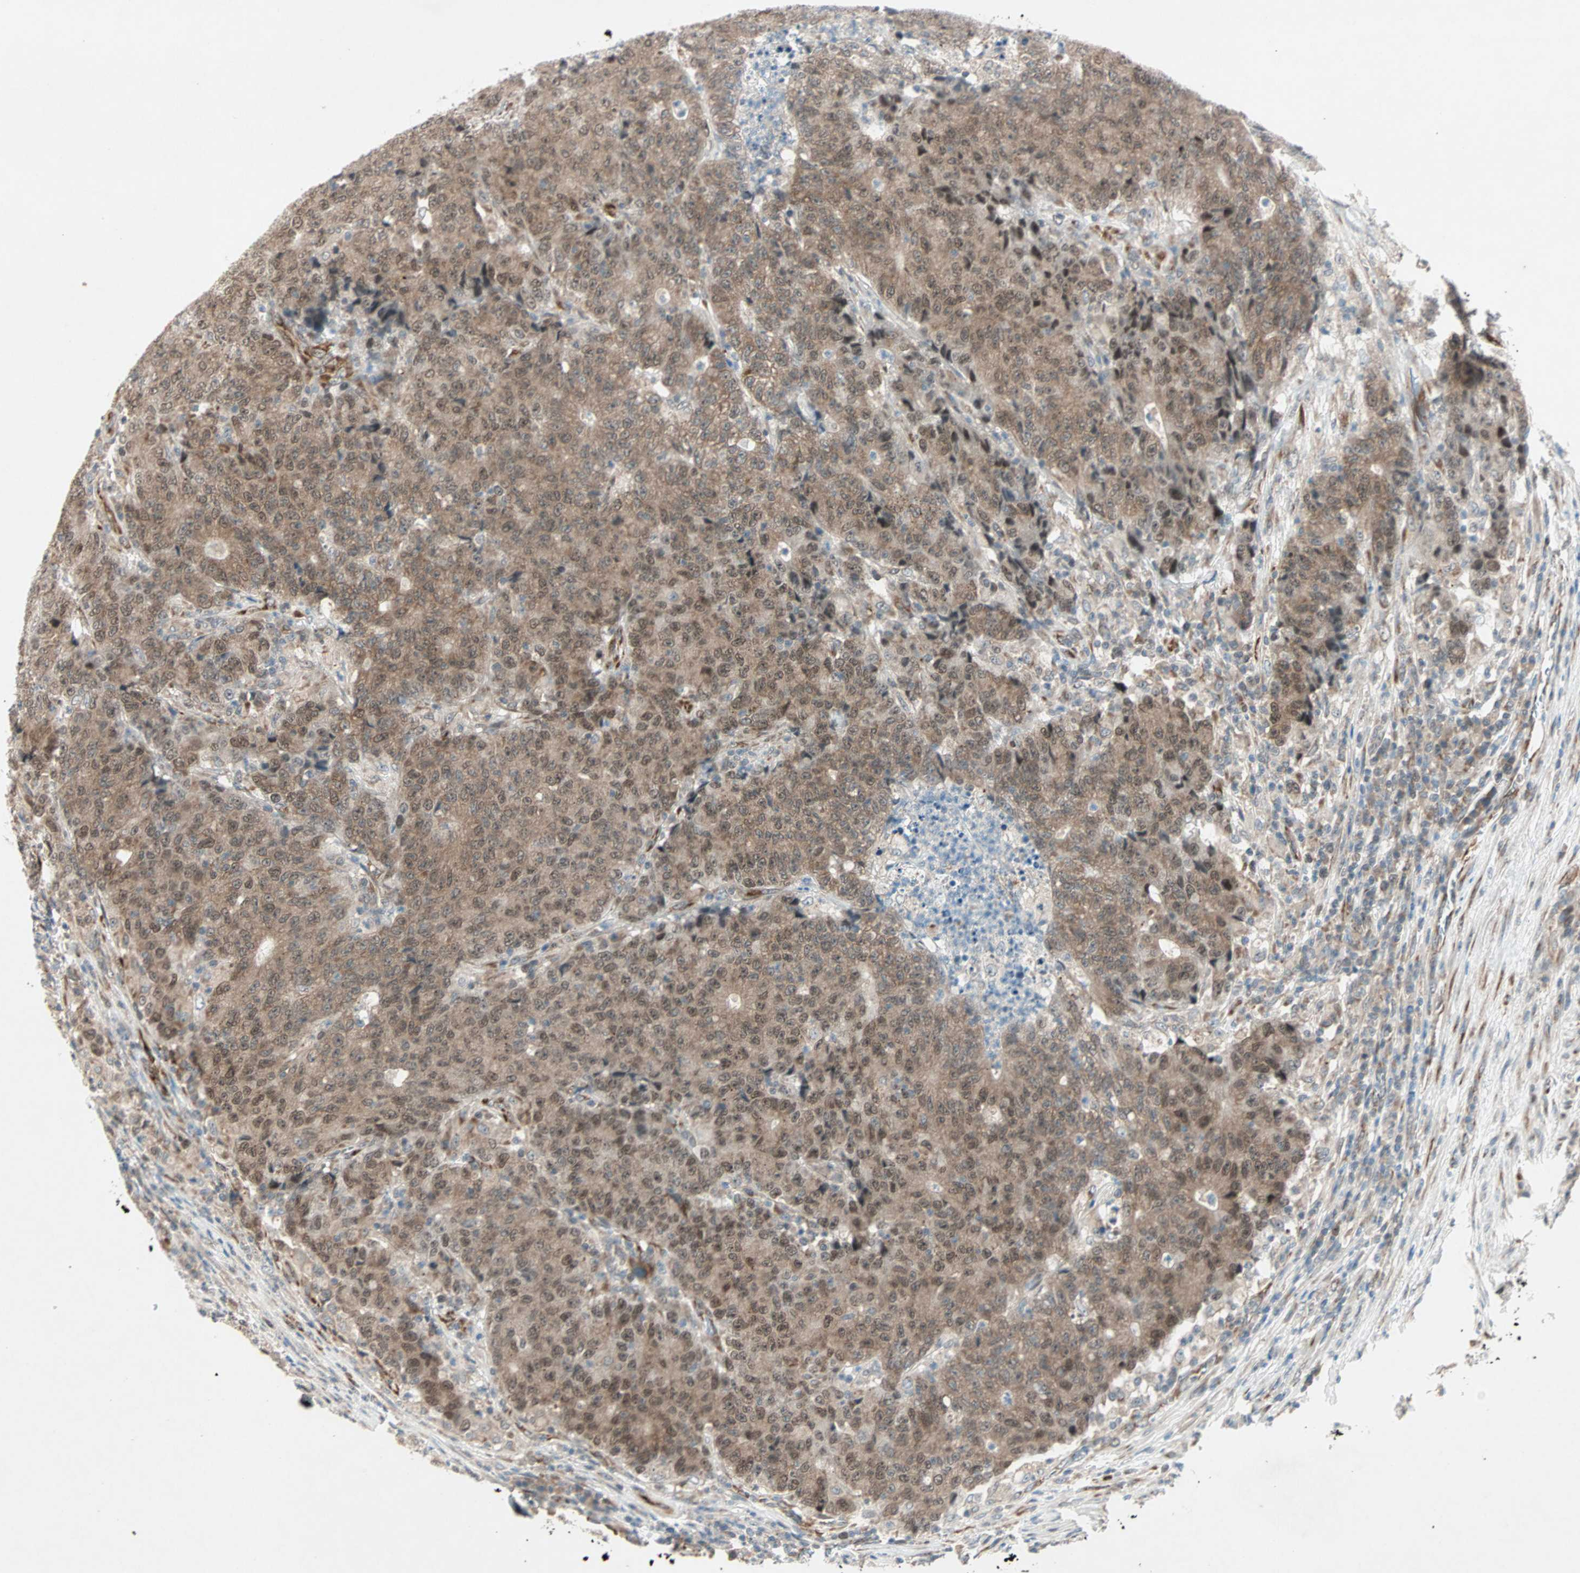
{"staining": {"intensity": "moderate", "quantity": ">75%", "location": "cytoplasmic/membranous,nuclear"}, "tissue": "colorectal cancer", "cell_type": "Tumor cells", "image_type": "cancer", "snomed": [{"axis": "morphology", "description": "Normal tissue, NOS"}, {"axis": "morphology", "description": "Adenocarcinoma, NOS"}, {"axis": "topography", "description": "Colon"}], "caption": "Protein expression analysis of human colorectal cancer (adenocarcinoma) reveals moderate cytoplasmic/membranous and nuclear expression in approximately >75% of tumor cells.", "gene": "ZNF37A", "patient": {"sex": "female", "age": 75}}